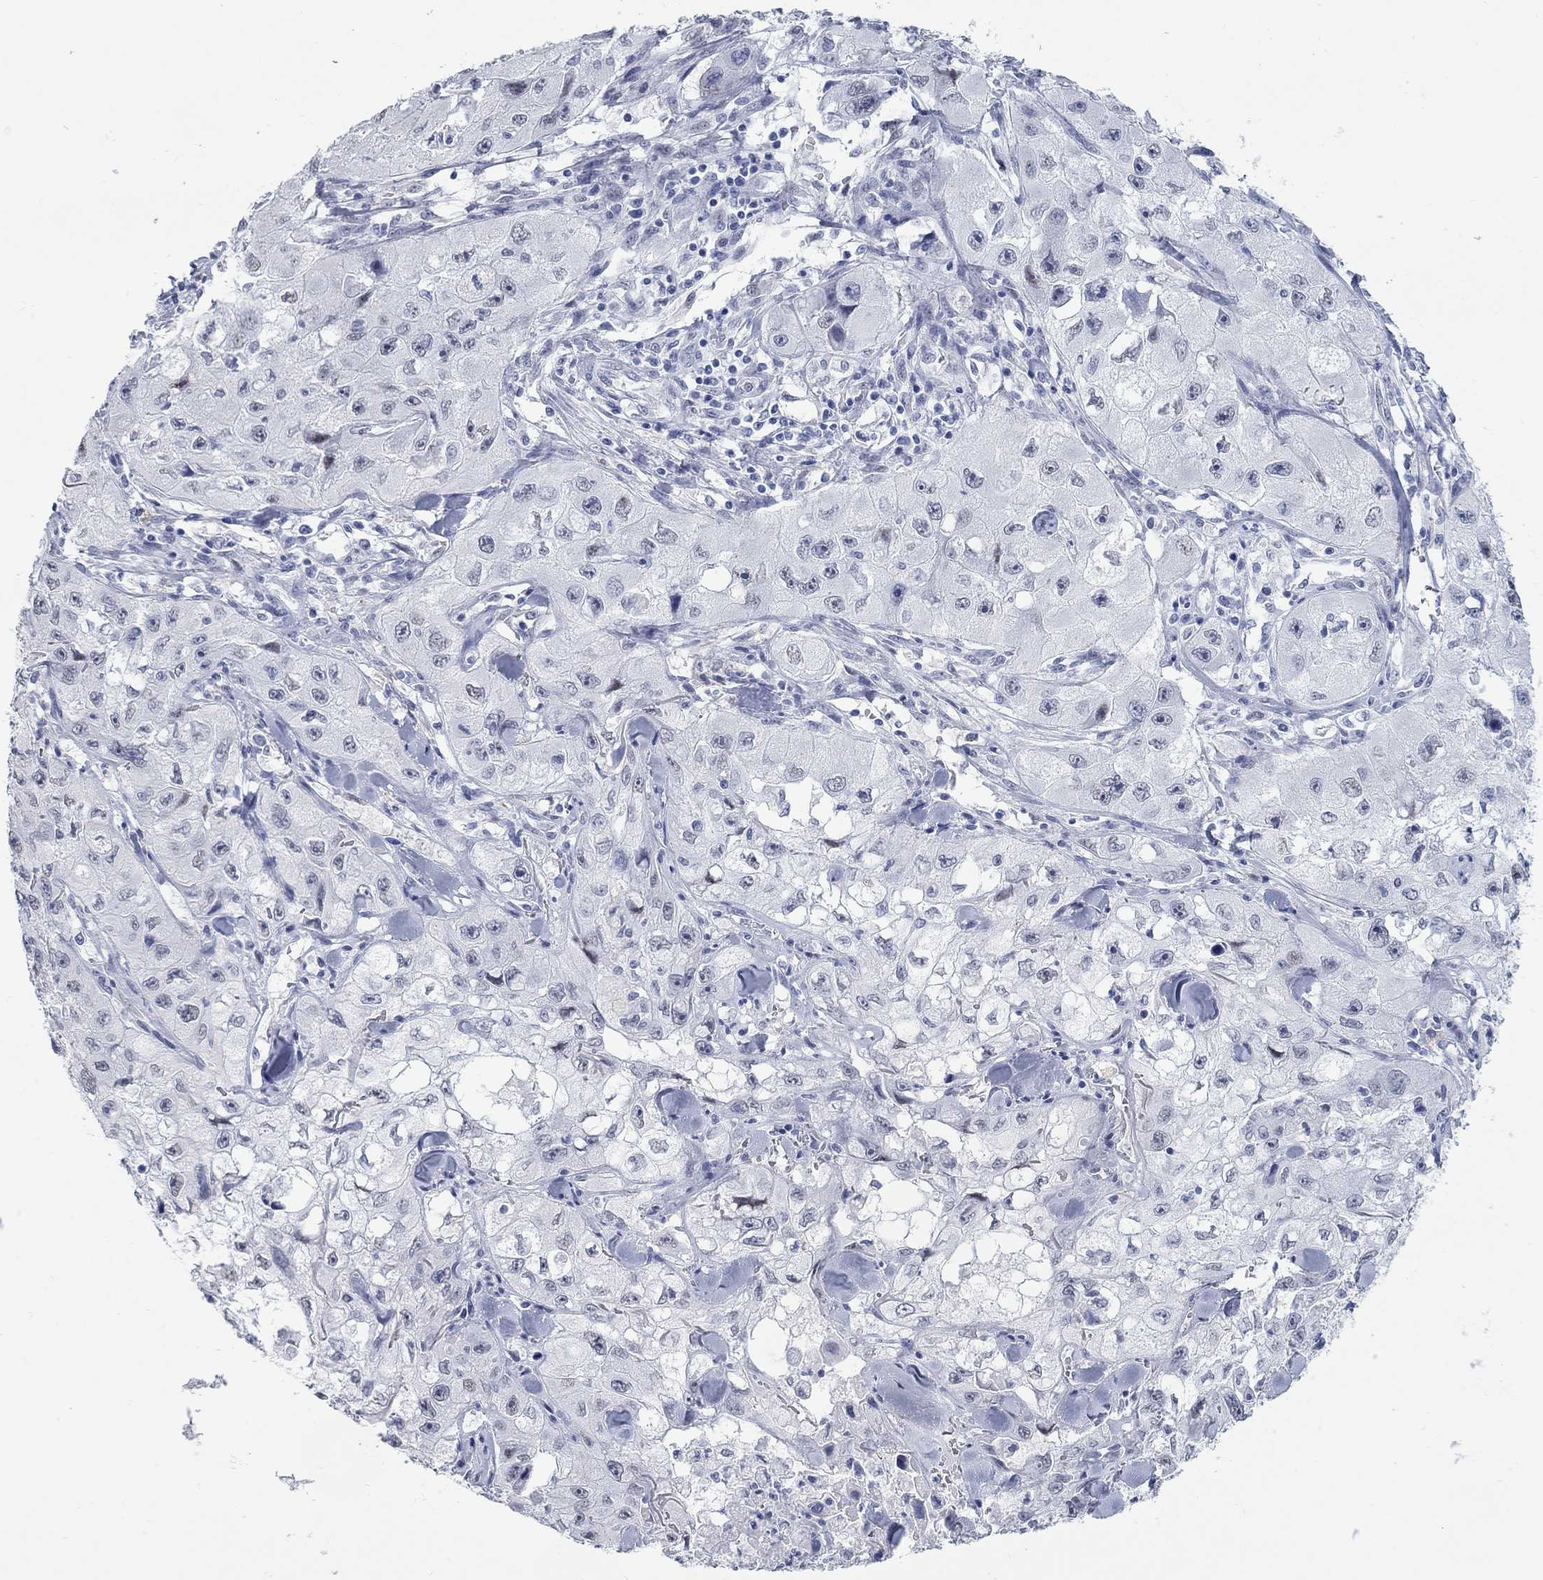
{"staining": {"intensity": "negative", "quantity": "none", "location": "none"}, "tissue": "skin cancer", "cell_type": "Tumor cells", "image_type": "cancer", "snomed": [{"axis": "morphology", "description": "Squamous cell carcinoma, NOS"}, {"axis": "topography", "description": "Skin"}, {"axis": "topography", "description": "Subcutis"}], "caption": "IHC of human skin cancer (squamous cell carcinoma) exhibits no positivity in tumor cells.", "gene": "WASF3", "patient": {"sex": "male", "age": 73}}